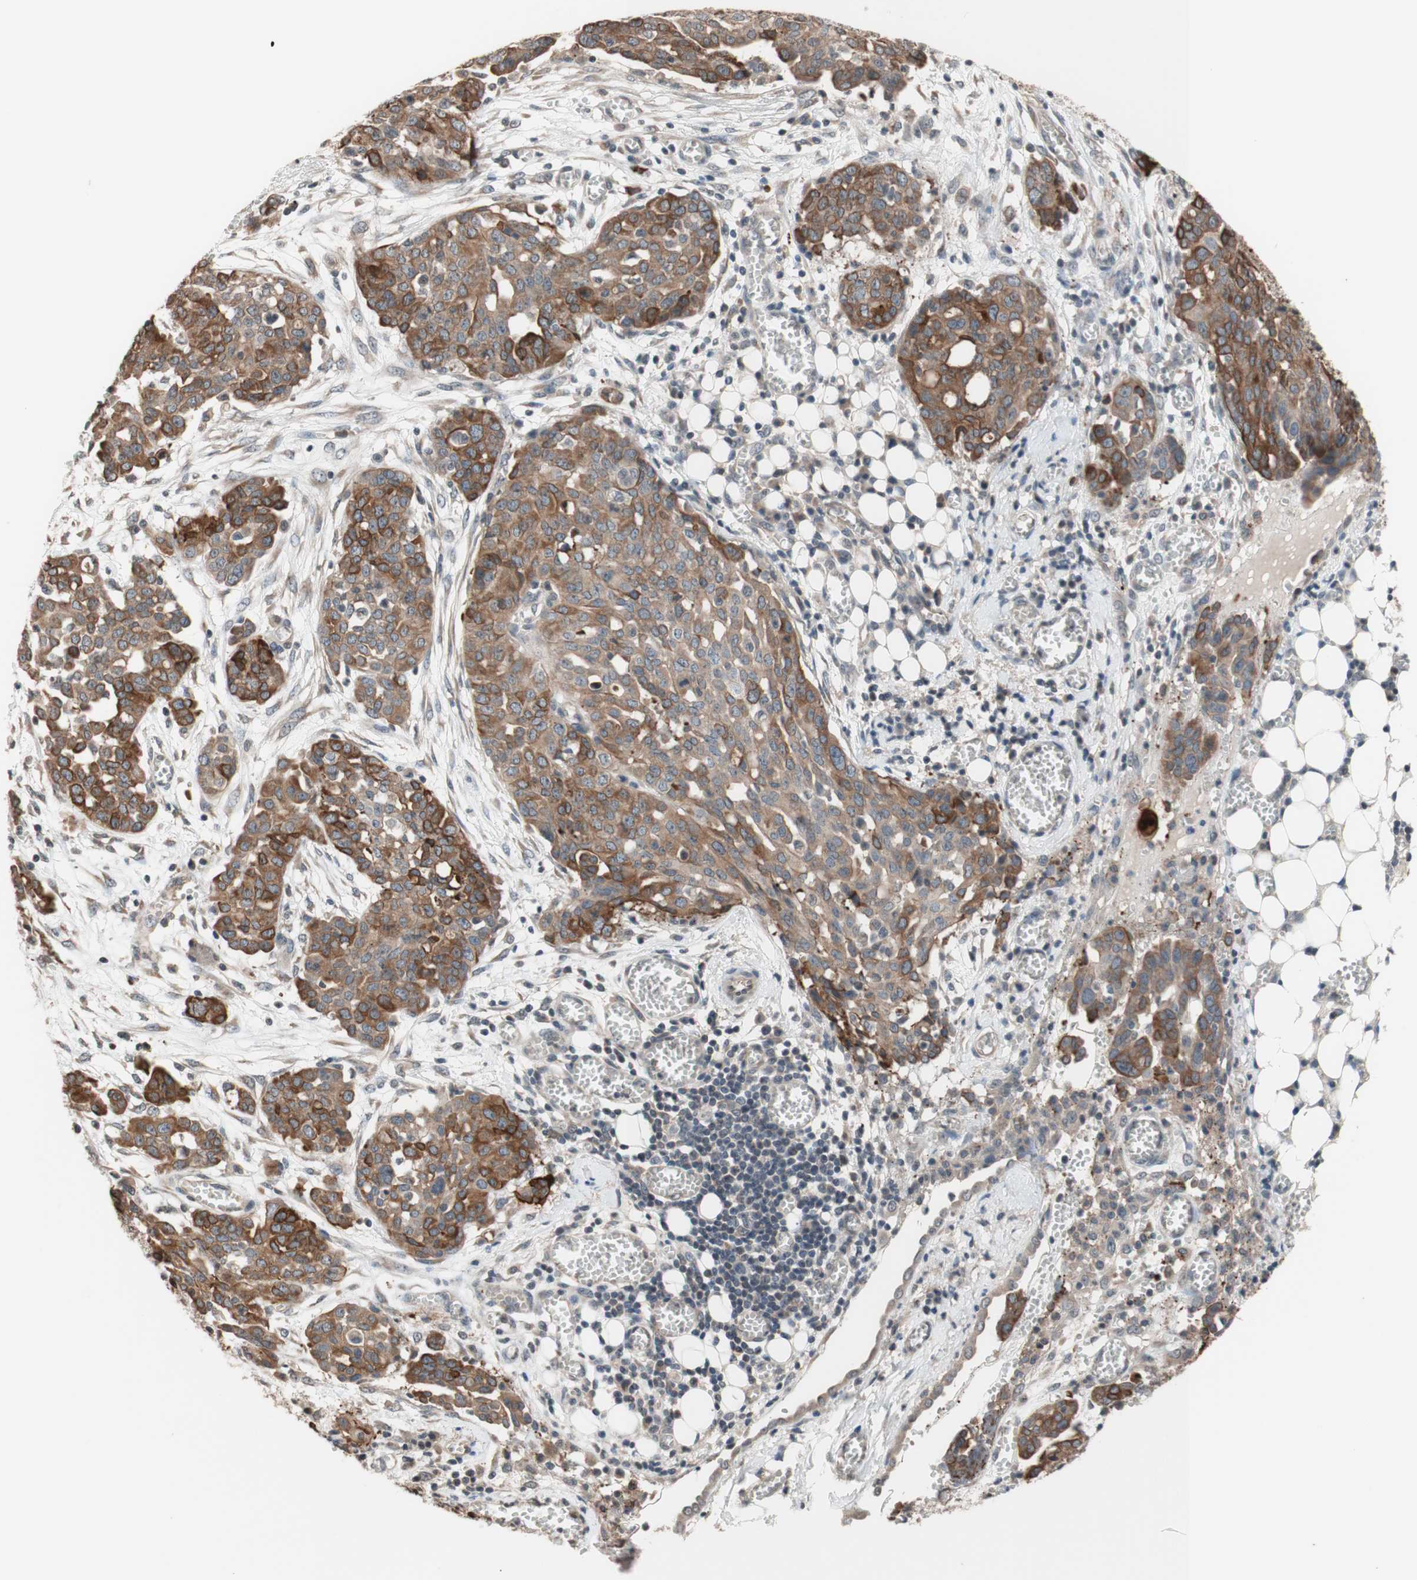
{"staining": {"intensity": "moderate", "quantity": ">75%", "location": "cytoplasmic/membranous"}, "tissue": "ovarian cancer", "cell_type": "Tumor cells", "image_type": "cancer", "snomed": [{"axis": "morphology", "description": "Cystadenocarcinoma, serous, NOS"}, {"axis": "topography", "description": "Soft tissue"}, {"axis": "topography", "description": "Ovary"}], "caption": "This micrograph demonstrates immunohistochemistry (IHC) staining of human serous cystadenocarcinoma (ovarian), with medium moderate cytoplasmic/membranous expression in approximately >75% of tumor cells.", "gene": "CD55", "patient": {"sex": "female", "age": 57}}